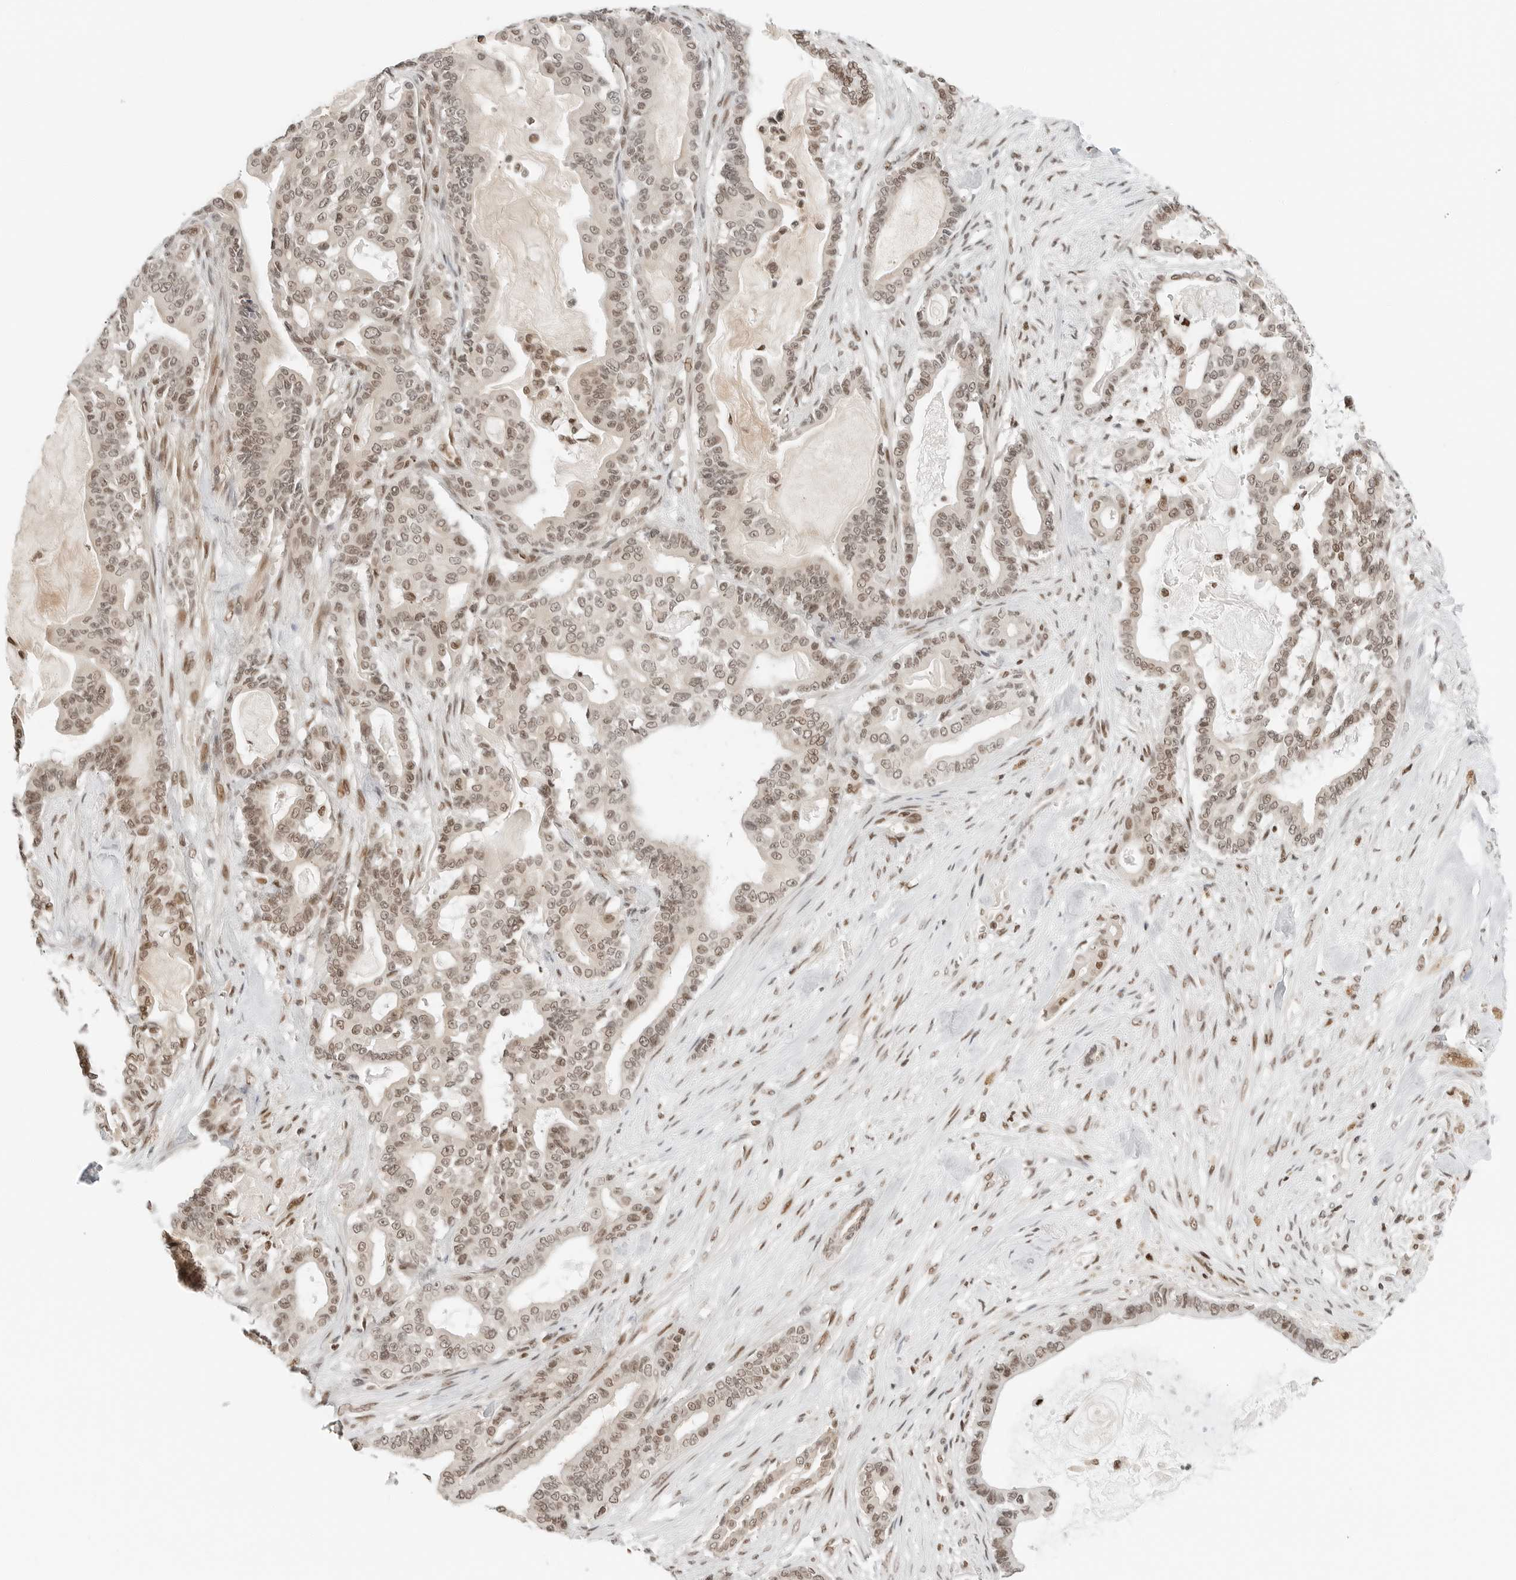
{"staining": {"intensity": "moderate", "quantity": ">75%", "location": "nuclear"}, "tissue": "pancreatic cancer", "cell_type": "Tumor cells", "image_type": "cancer", "snomed": [{"axis": "morphology", "description": "Adenocarcinoma, NOS"}, {"axis": "topography", "description": "Pancreas"}], "caption": "The photomicrograph displays immunohistochemical staining of adenocarcinoma (pancreatic). There is moderate nuclear staining is identified in approximately >75% of tumor cells.", "gene": "CRTC2", "patient": {"sex": "male", "age": 63}}